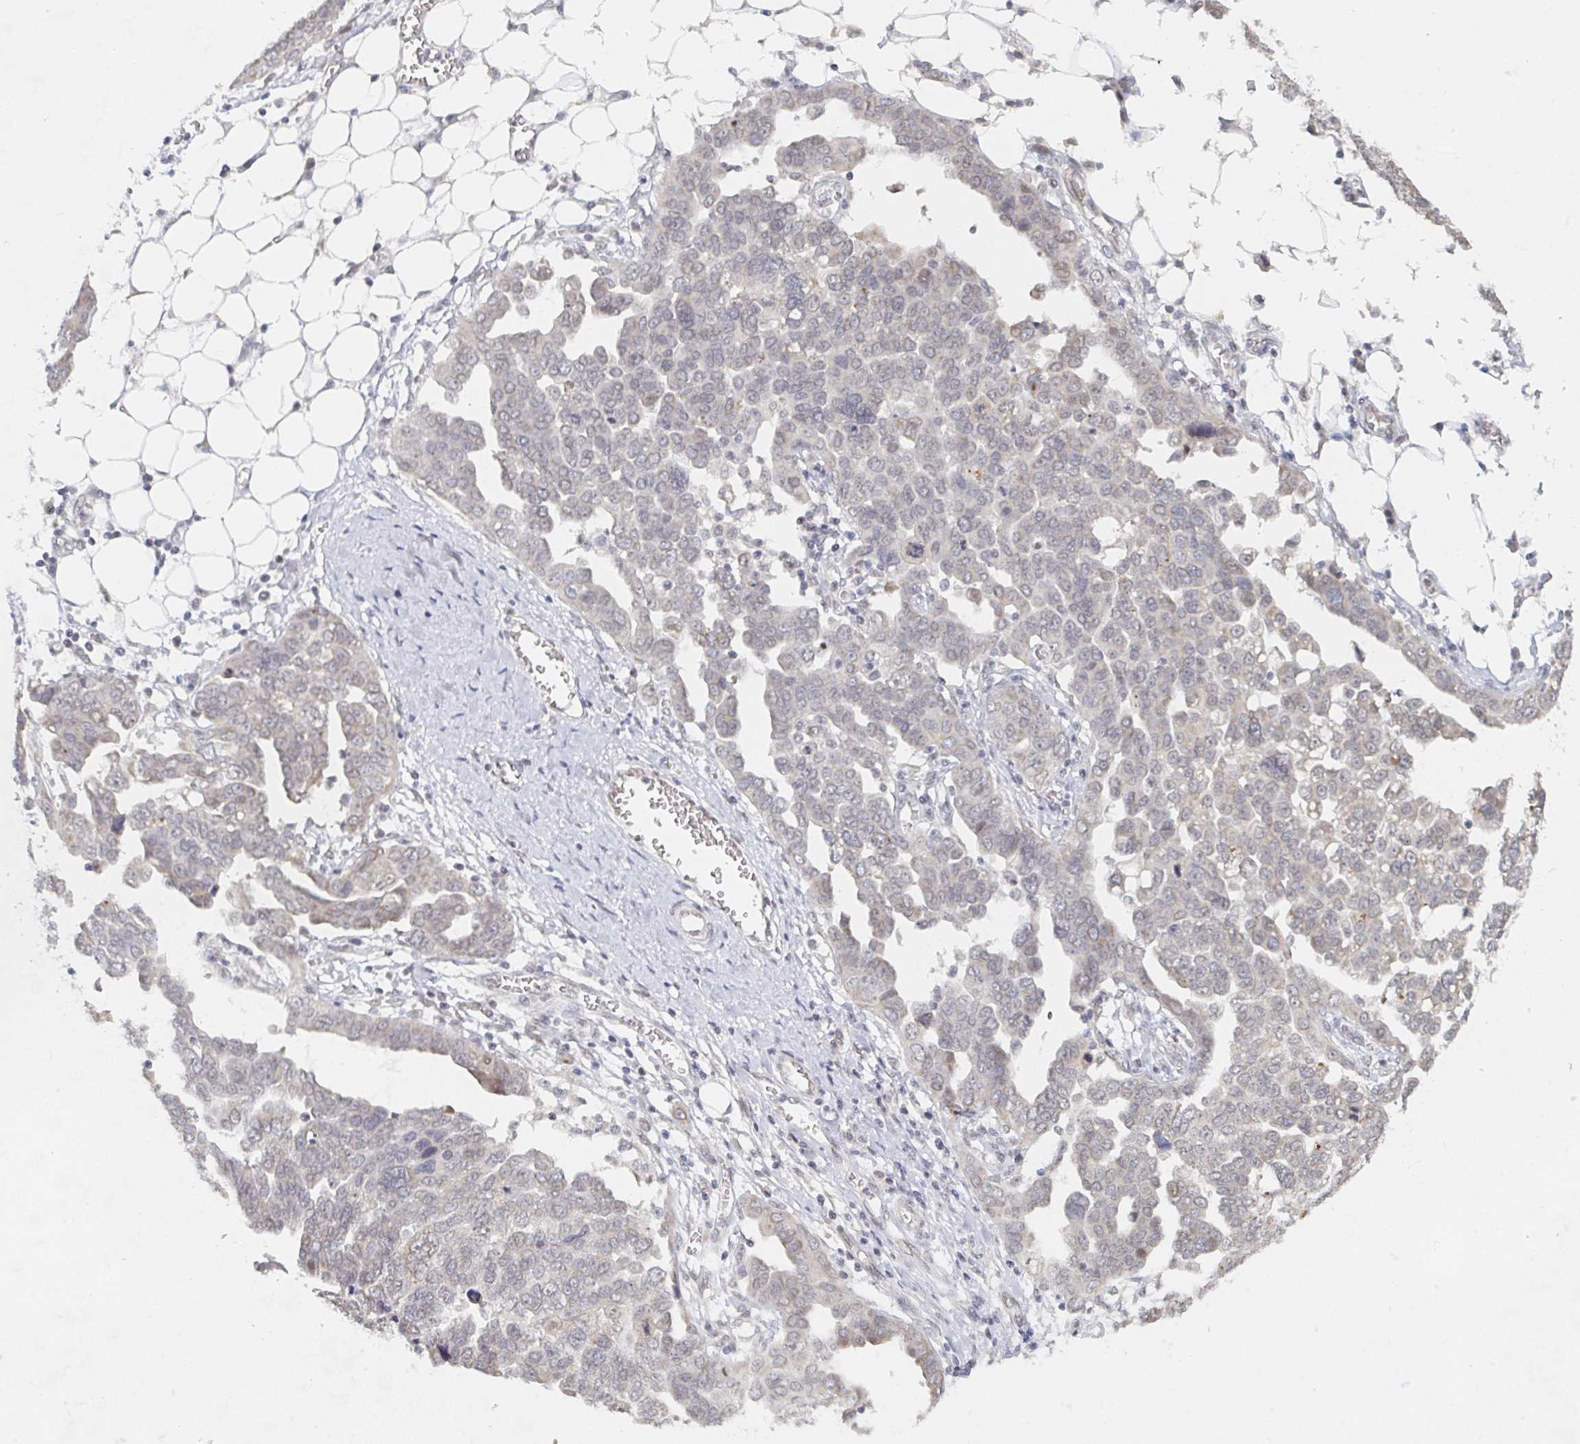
{"staining": {"intensity": "negative", "quantity": "none", "location": "none"}, "tissue": "ovarian cancer", "cell_type": "Tumor cells", "image_type": "cancer", "snomed": [{"axis": "morphology", "description": "Cystadenocarcinoma, serous, NOS"}, {"axis": "topography", "description": "Ovary"}], "caption": "Tumor cells show no significant staining in ovarian cancer.", "gene": "CHD2", "patient": {"sex": "female", "age": 59}}